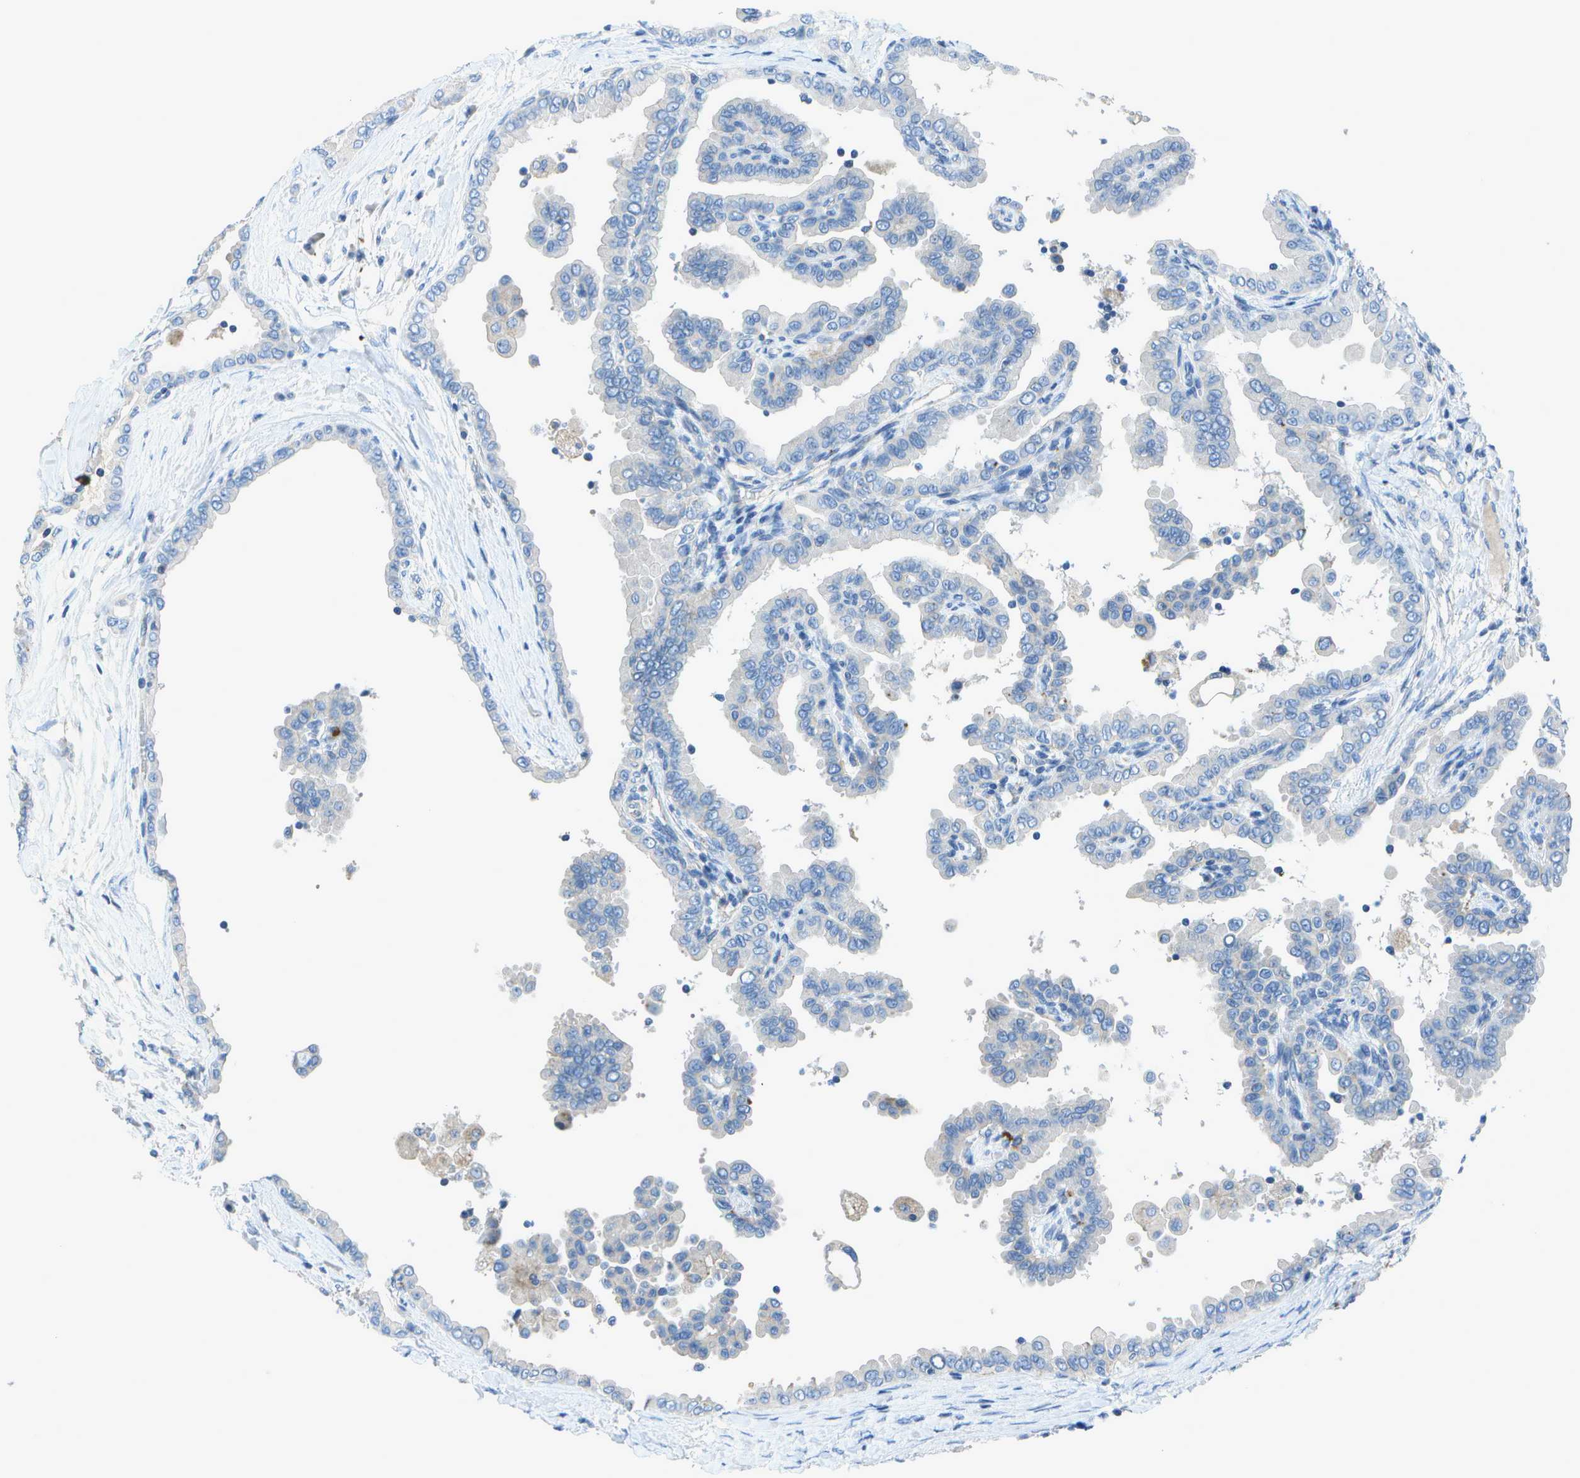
{"staining": {"intensity": "negative", "quantity": "none", "location": "none"}, "tissue": "thyroid cancer", "cell_type": "Tumor cells", "image_type": "cancer", "snomed": [{"axis": "morphology", "description": "Papillary adenocarcinoma, NOS"}, {"axis": "topography", "description": "Thyroid gland"}], "caption": "This histopathology image is of thyroid cancer (papillary adenocarcinoma) stained with IHC to label a protein in brown with the nuclei are counter-stained blue. There is no staining in tumor cells.", "gene": "DCT", "patient": {"sex": "male", "age": 33}}